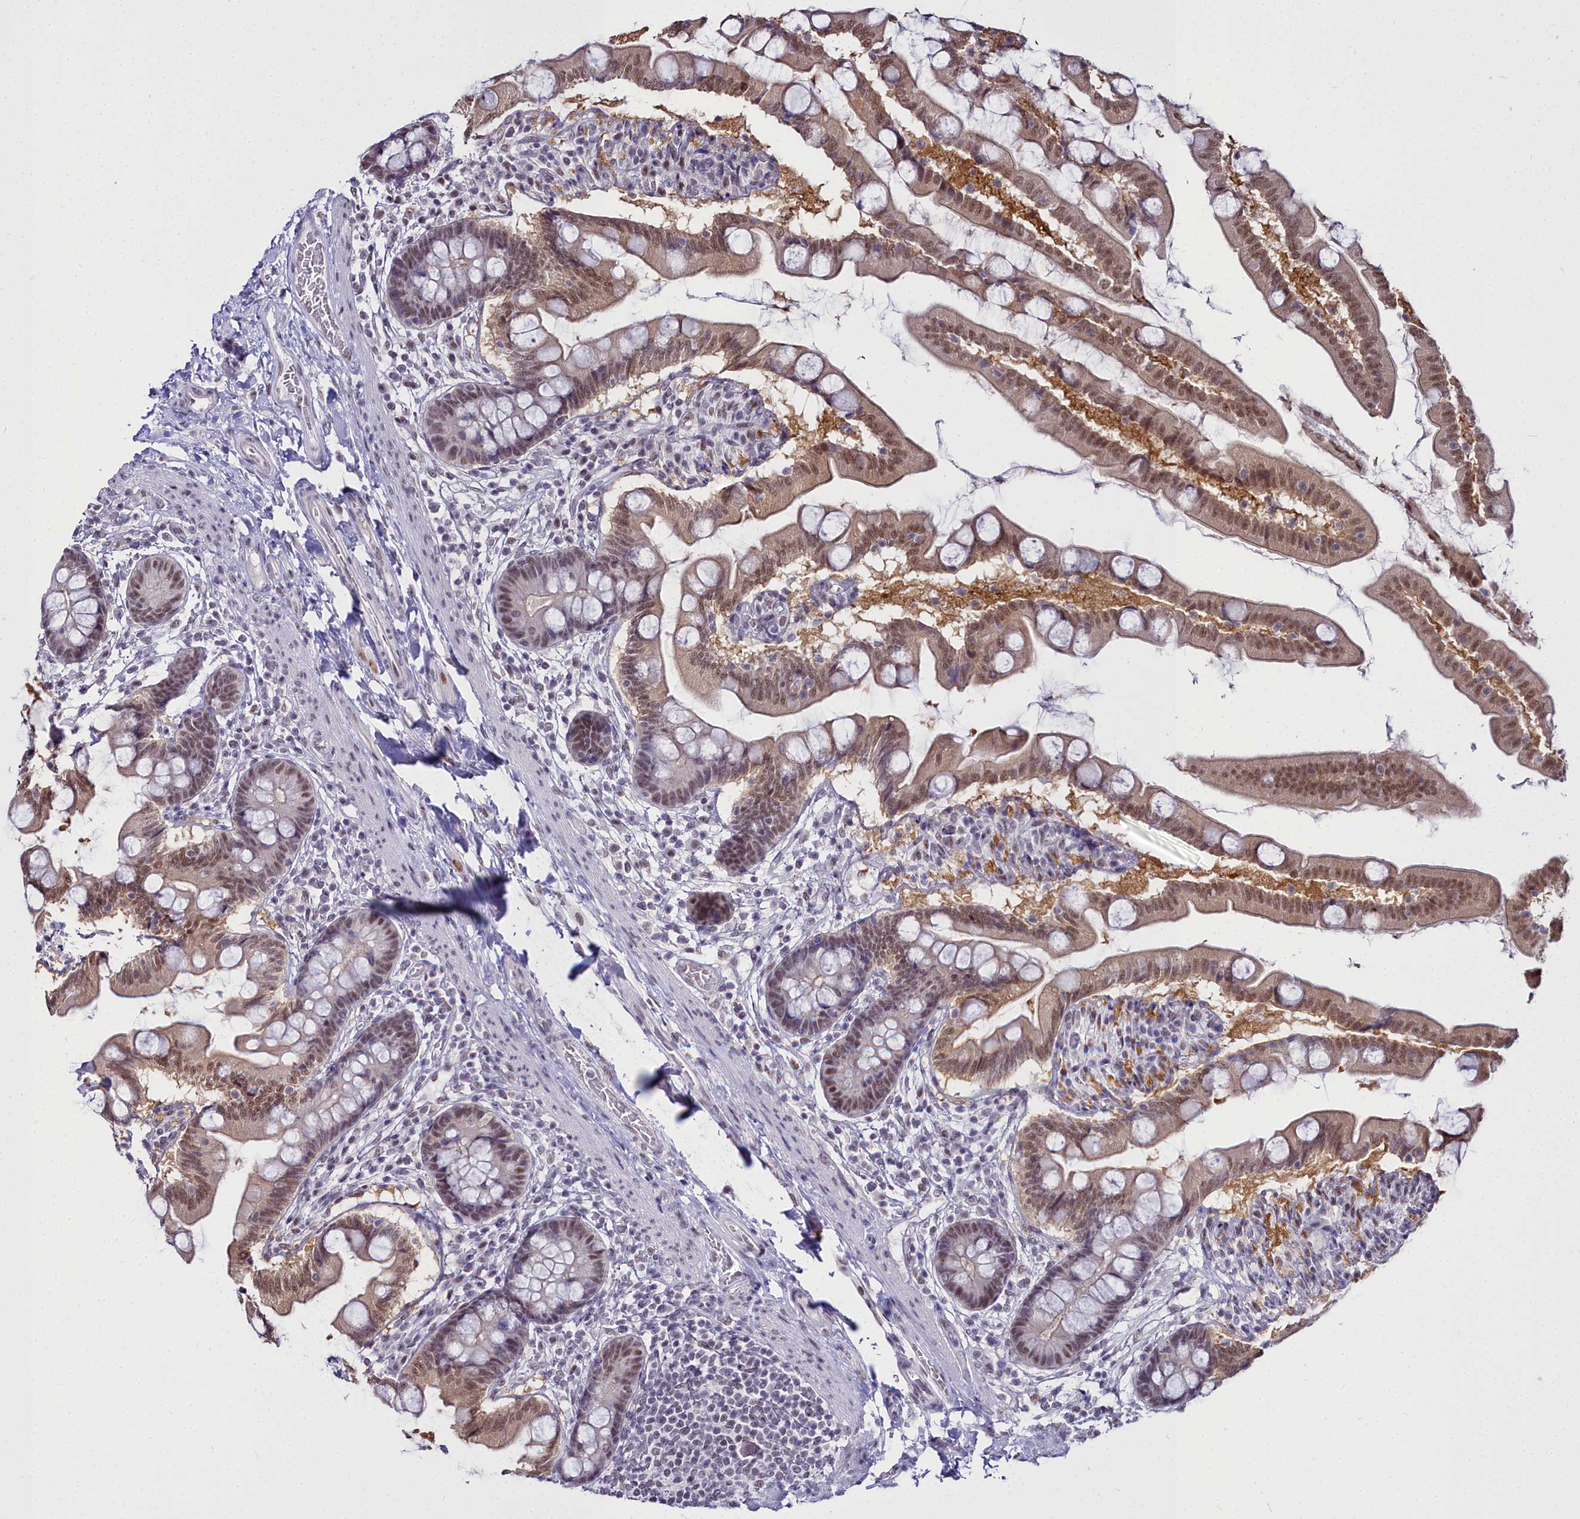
{"staining": {"intensity": "moderate", "quantity": ">75%", "location": "cytoplasmic/membranous,nuclear"}, "tissue": "small intestine", "cell_type": "Glandular cells", "image_type": "normal", "snomed": [{"axis": "morphology", "description": "Normal tissue, NOS"}, {"axis": "topography", "description": "Small intestine"}], "caption": "IHC staining of unremarkable small intestine, which shows medium levels of moderate cytoplasmic/membranous,nuclear expression in about >75% of glandular cells indicating moderate cytoplasmic/membranous,nuclear protein expression. The staining was performed using DAB (brown) for protein detection and nuclei were counterstained in hematoxylin (blue).", "gene": "RBM12", "patient": {"sex": "female", "age": 56}}